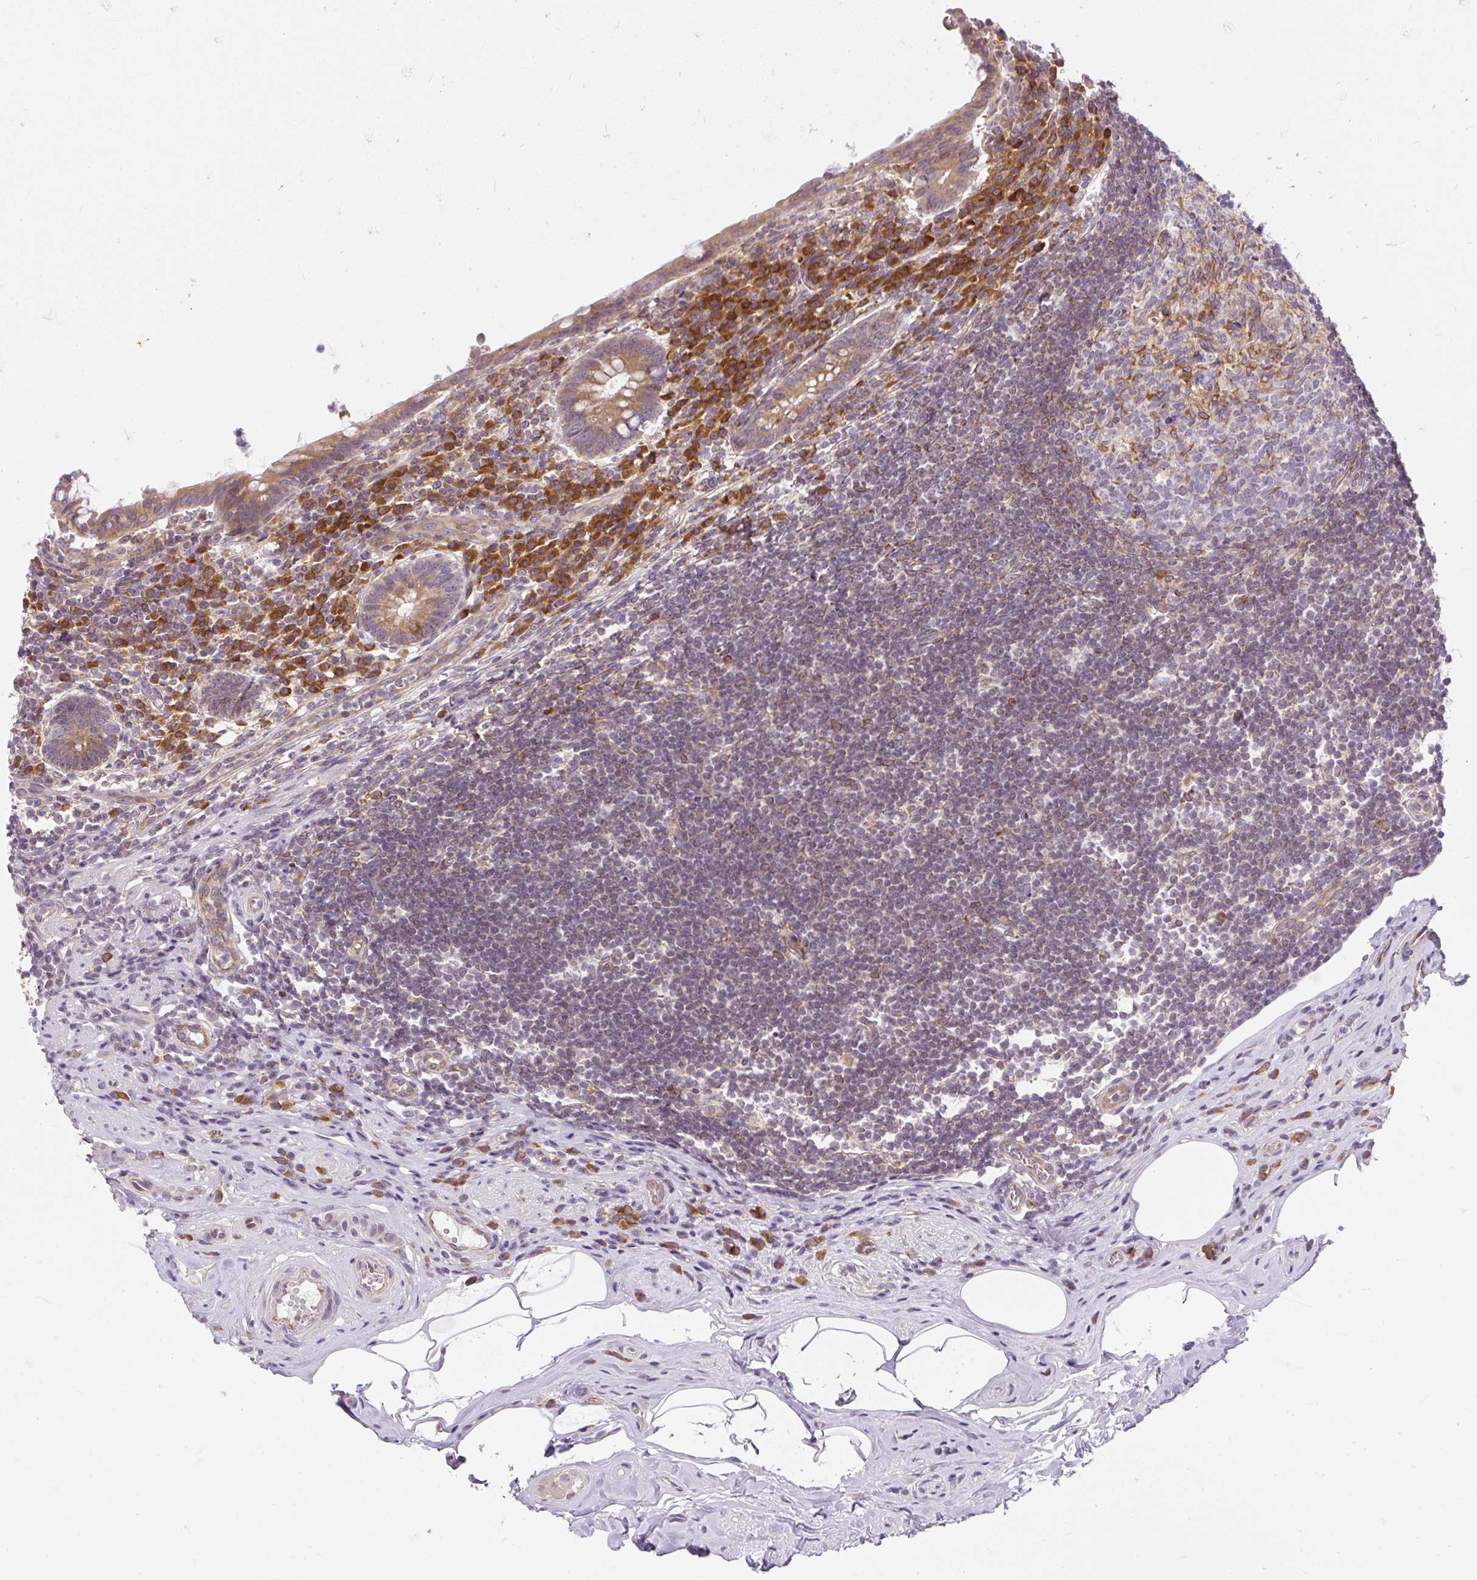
{"staining": {"intensity": "moderate", "quantity": ">75%", "location": "cytoplasmic/membranous"}, "tissue": "appendix", "cell_type": "Glandular cells", "image_type": "normal", "snomed": [{"axis": "morphology", "description": "Normal tissue, NOS"}, {"axis": "topography", "description": "Appendix"}], "caption": "Moderate cytoplasmic/membranous positivity is appreciated in about >75% of glandular cells in unremarkable appendix.", "gene": "CYP20A1", "patient": {"sex": "female", "age": 56}}